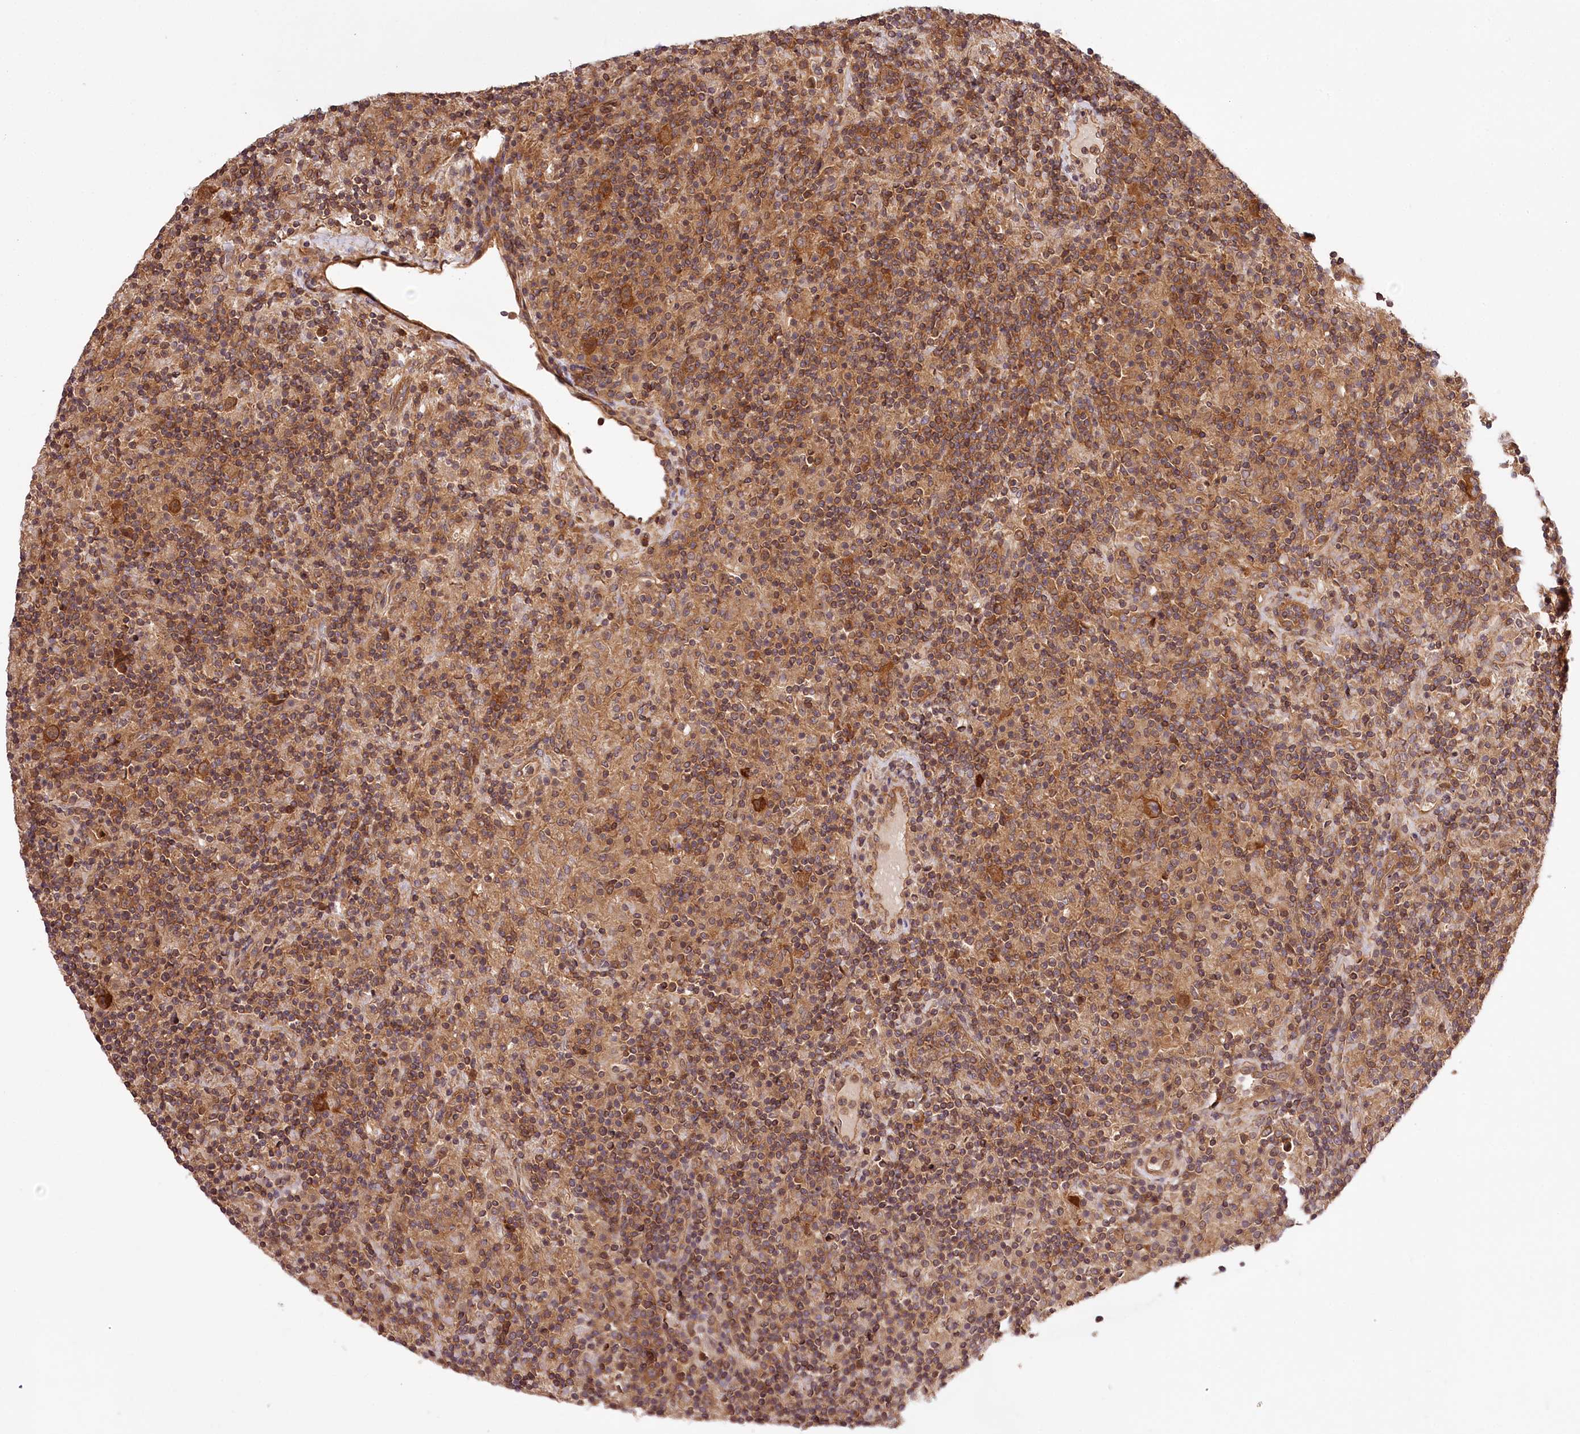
{"staining": {"intensity": "moderate", "quantity": ">75%", "location": "cytoplasmic/membranous"}, "tissue": "lymphoma", "cell_type": "Tumor cells", "image_type": "cancer", "snomed": [{"axis": "morphology", "description": "Hodgkin's disease, NOS"}, {"axis": "topography", "description": "Lymph node"}], "caption": "This micrograph exhibits lymphoma stained with IHC to label a protein in brown. The cytoplasmic/membranous of tumor cells show moderate positivity for the protein. Nuclei are counter-stained blue.", "gene": "TARS1", "patient": {"sex": "male", "age": 70}}